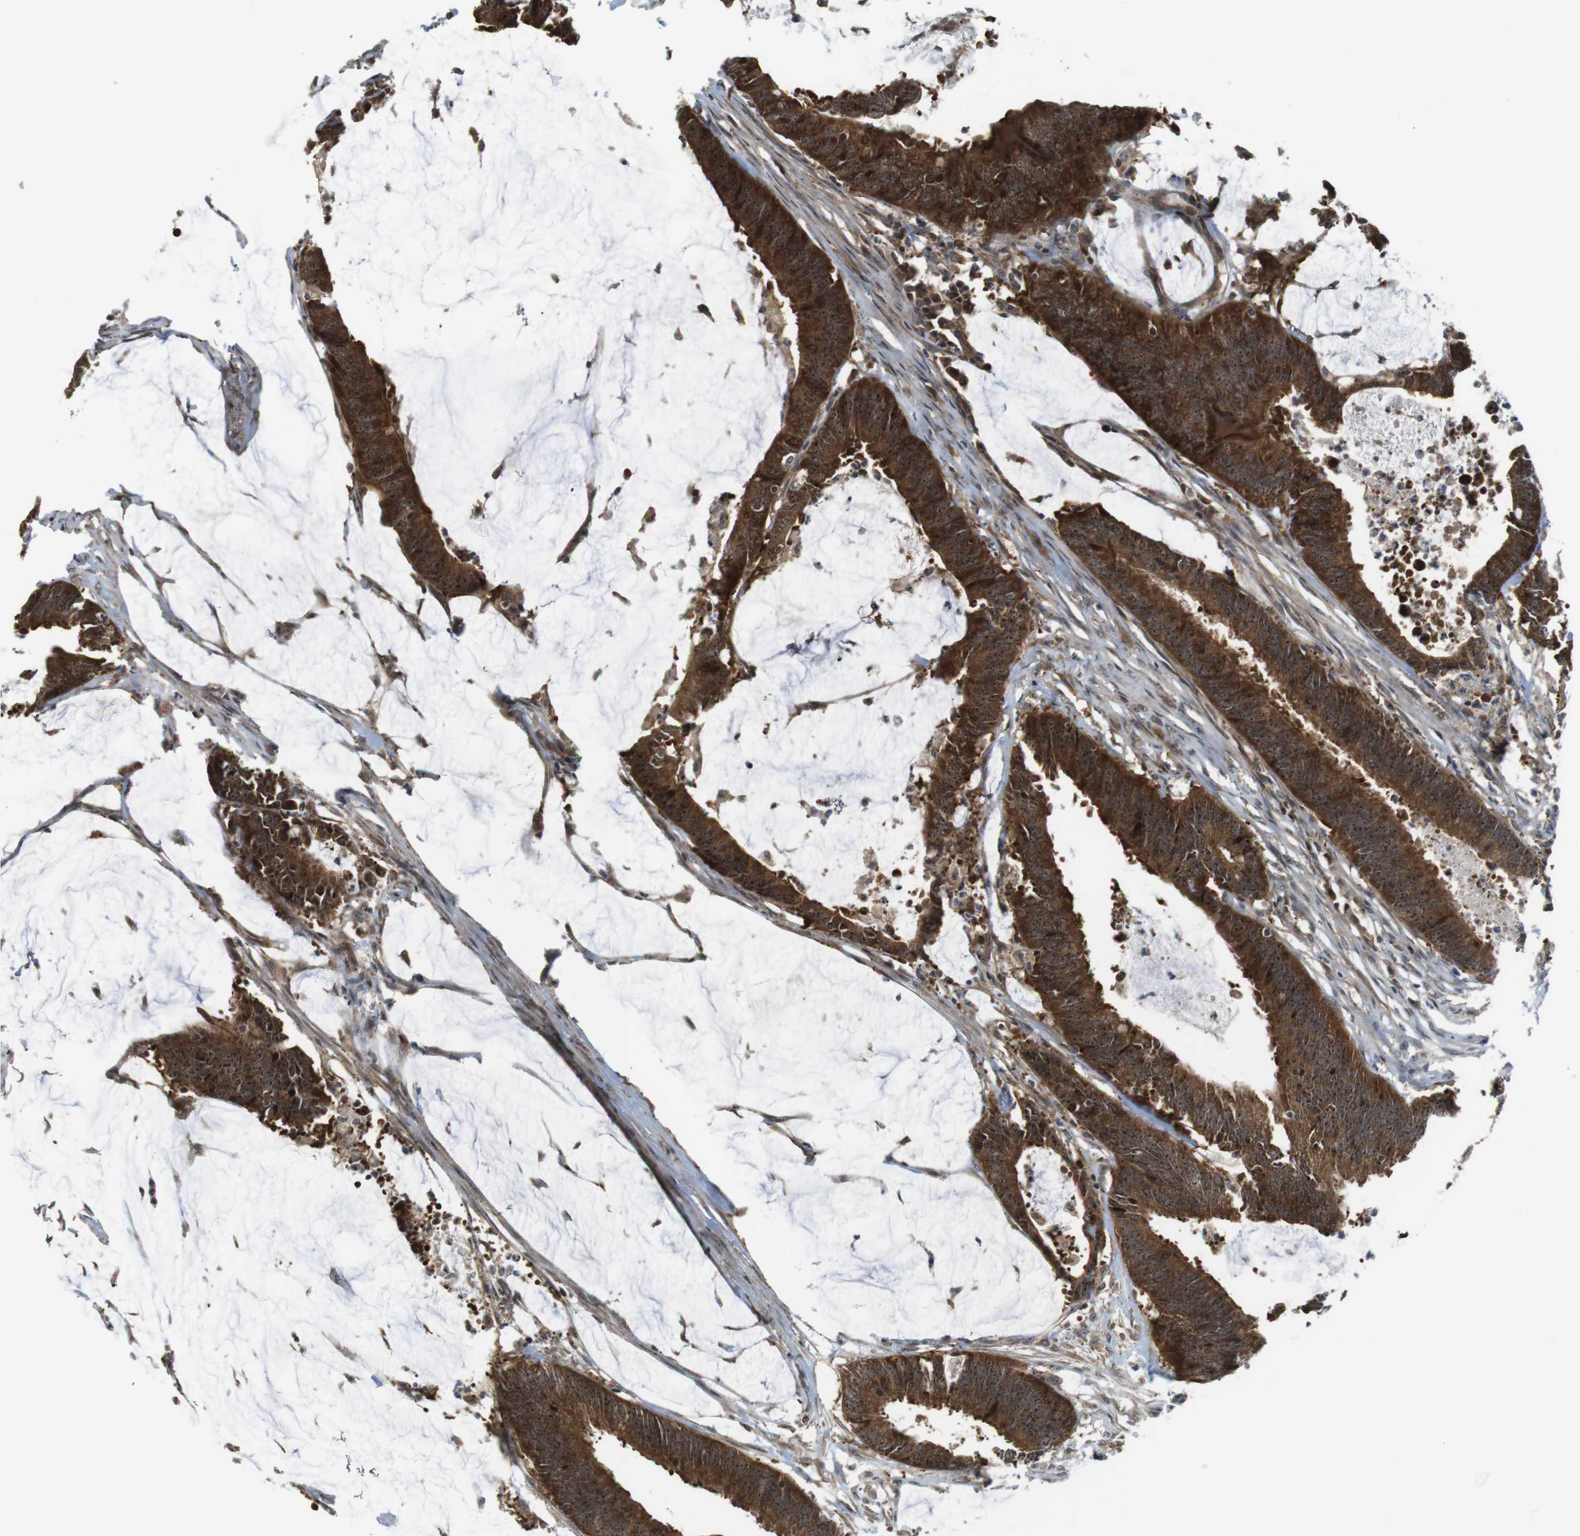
{"staining": {"intensity": "strong", "quantity": ">75%", "location": "cytoplasmic/membranous,nuclear"}, "tissue": "colorectal cancer", "cell_type": "Tumor cells", "image_type": "cancer", "snomed": [{"axis": "morphology", "description": "Adenocarcinoma, NOS"}, {"axis": "topography", "description": "Rectum"}], "caption": "Protein expression analysis of human adenocarcinoma (colorectal) reveals strong cytoplasmic/membranous and nuclear positivity in approximately >75% of tumor cells.", "gene": "CC2D1A", "patient": {"sex": "female", "age": 66}}